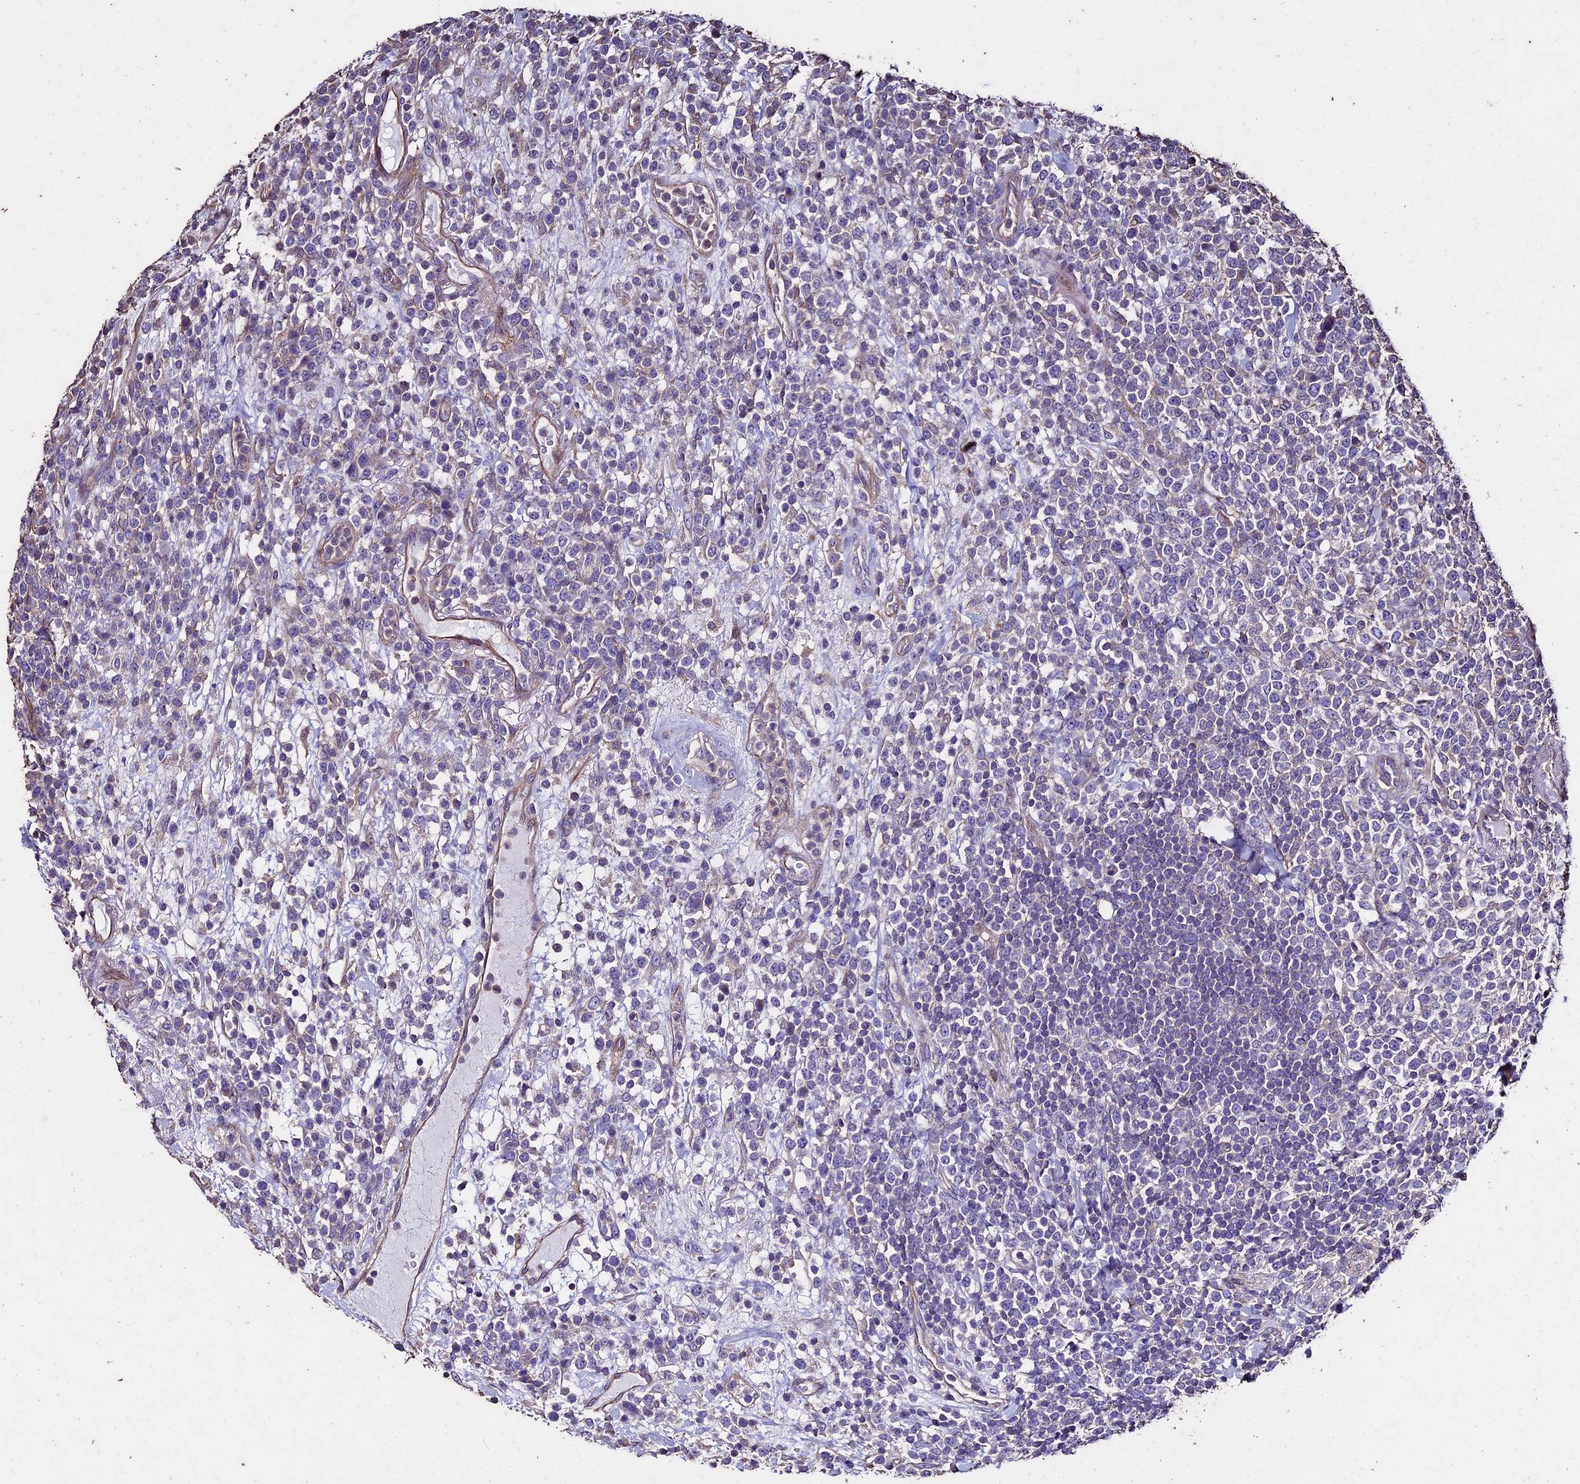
{"staining": {"intensity": "negative", "quantity": "none", "location": "none"}, "tissue": "lymphoma", "cell_type": "Tumor cells", "image_type": "cancer", "snomed": [{"axis": "morphology", "description": "Malignant lymphoma, non-Hodgkin's type, High grade"}, {"axis": "topography", "description": "Colon"}], "caption": "Malignant lymphoma, non-Hodgkin's type (high-grade) was stained to show a protein in brown. There is no significant staining in tumor cells.", "gene": "USB1", "patient": {"sex": "female", "age": 53}}